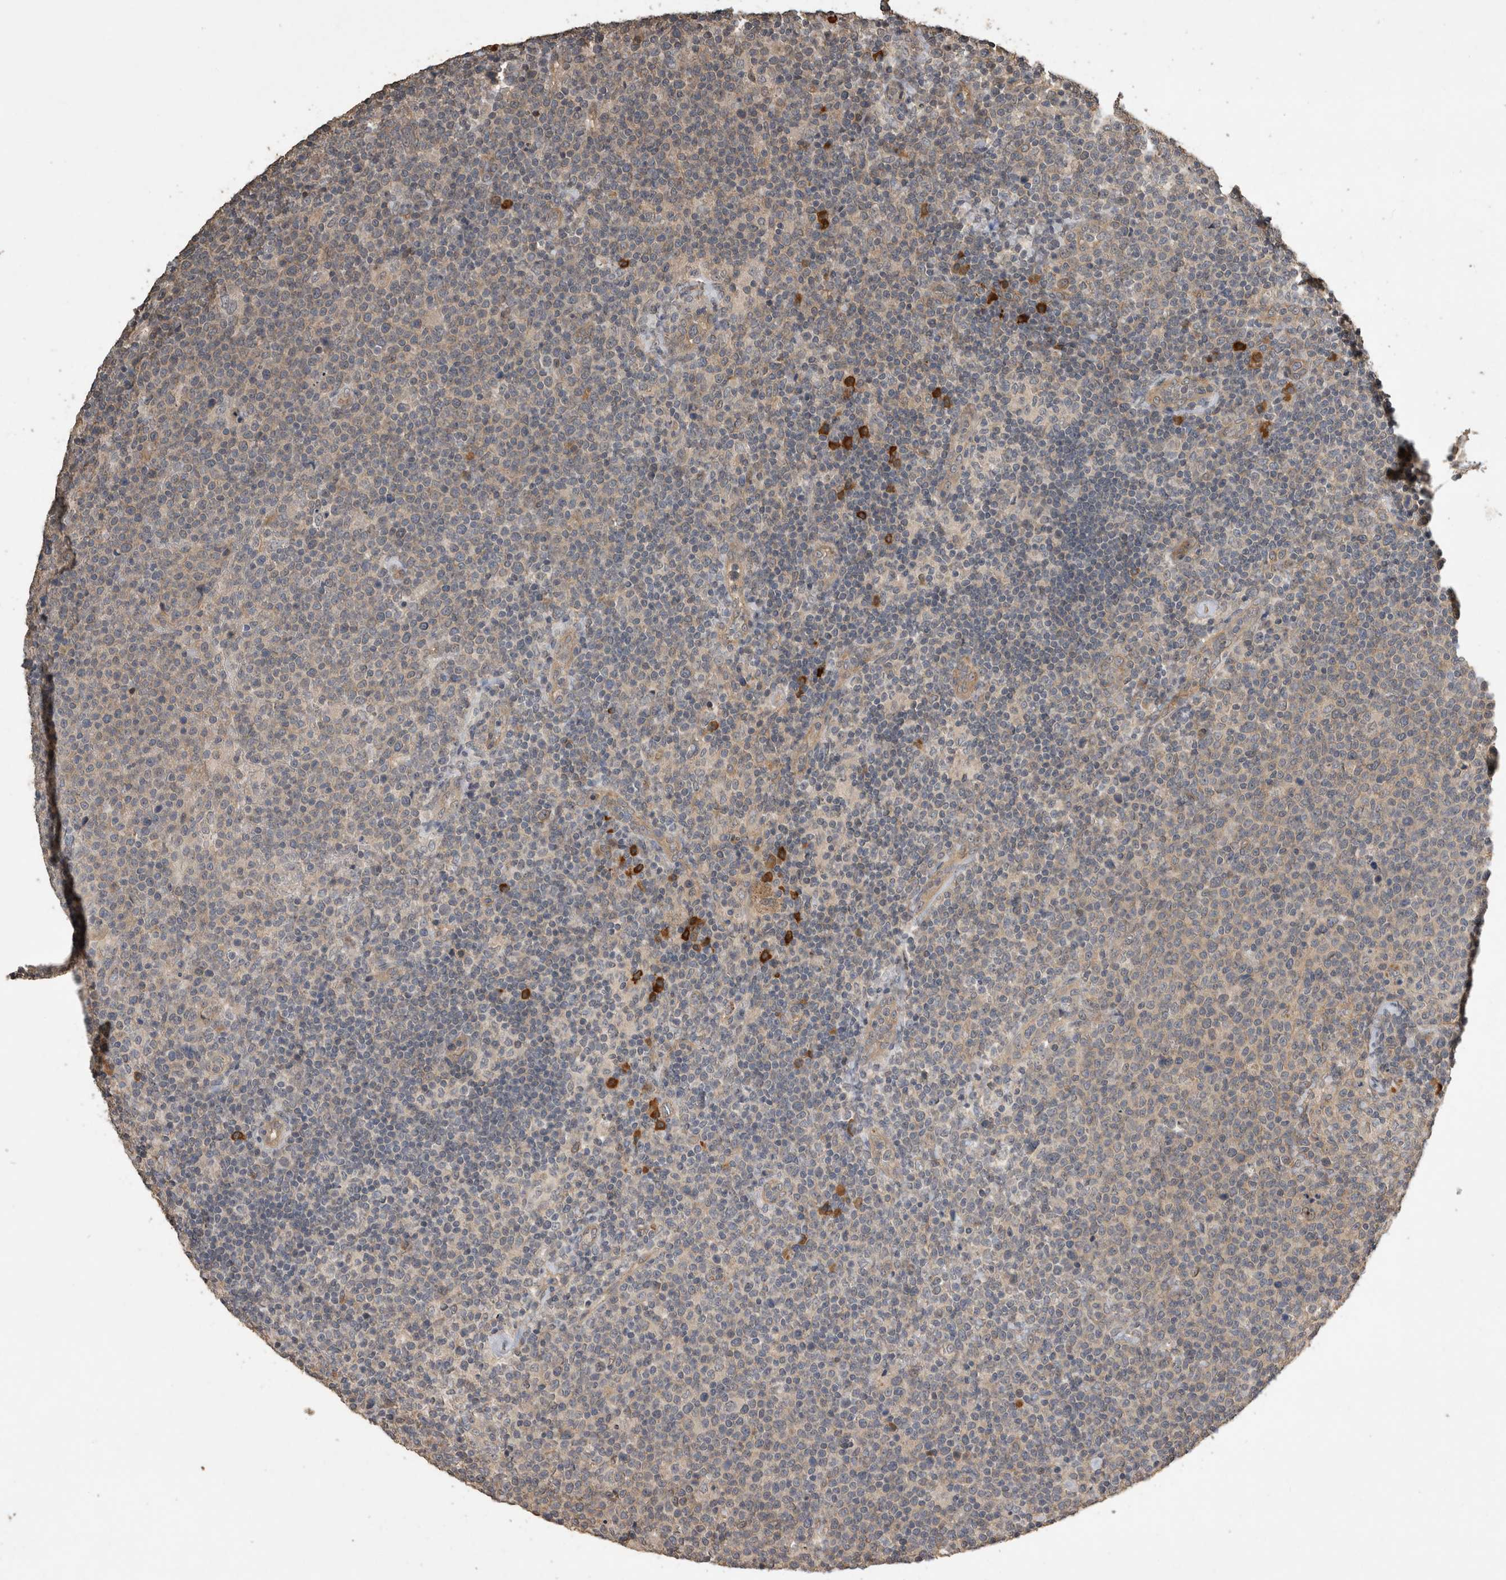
{"staining": {"intensity": "negative", "quantity": "none", "location": "none"}, "tissue": "lymphoma", "cell_type": "Tumor cells", "image_type": "cancer", "snomed": [{"axis": "morphology", "description": "Malignant lymphoma, non-Hodgkin's type, High grade"}, {"axis": "topography", "description": "Lymph node"}], "caption": "The image displays no significant staining in tumor cells of lymphoma.", "gene": "RHPN1", "patient": {"sex": "male", "age": 61}}